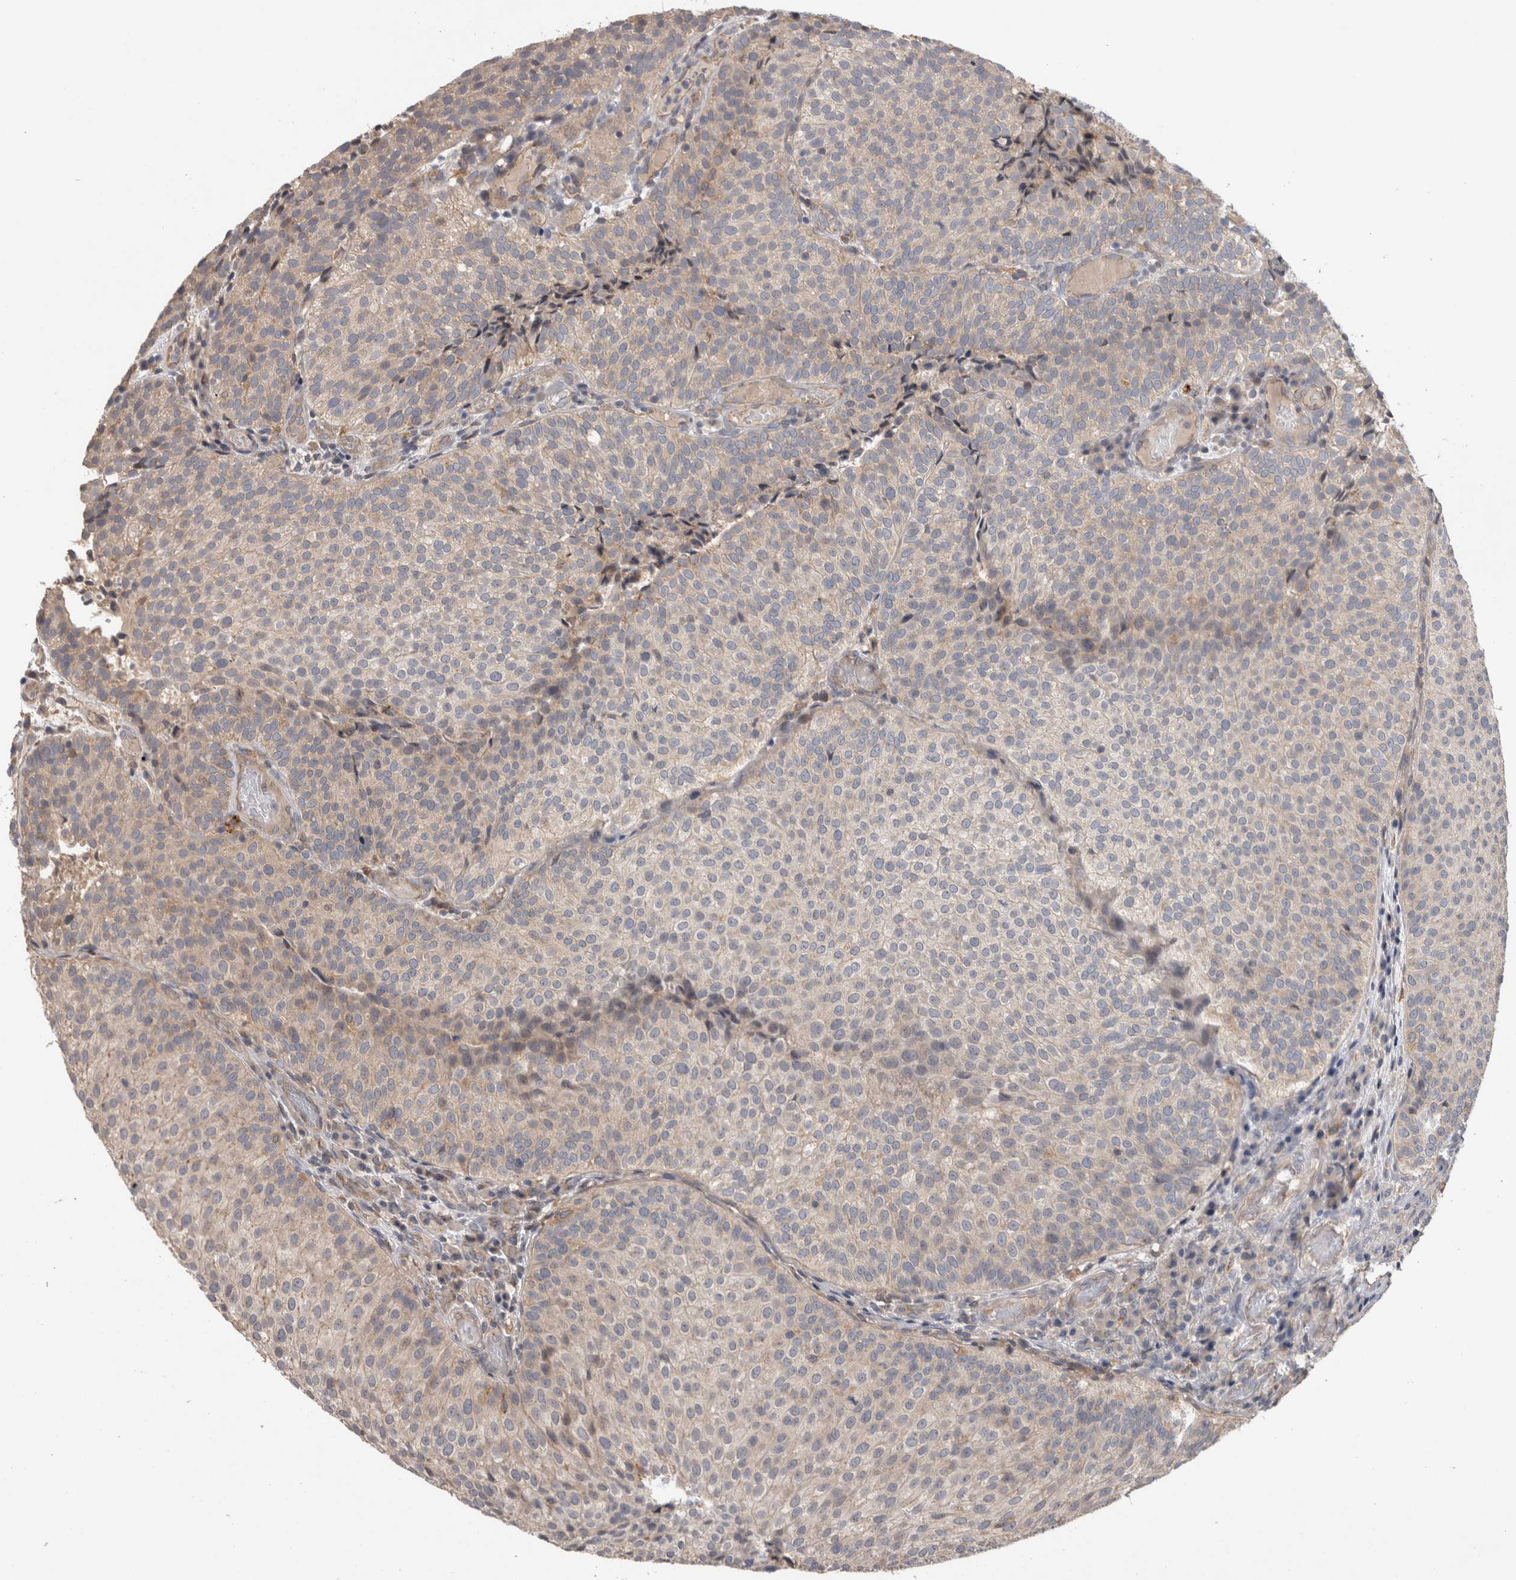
{"staining": {"intensity": "weak", "quantity": "<25%", "location": "cytoplasmic/membranous"}, "tissue": "urothelial cancer", "cell_type": "Tumor cells", "image_type": "cancer", "snomed": [{"axis": "morphology", "description": "Urothelial carcinoma, Low grade"}, {"axis": "topography", "description": "Urinary bladder"}], "caption": "IHC photomicrograph of neoplastic tissue: human urothelial carcinoma (low-grade) stained with DAB (3,3'-diaminobenzidine) demonstrates no significant protein expression in tumor cells.", "gene": "TARBP1", "patient": {"sex": "male", "age": 86}}